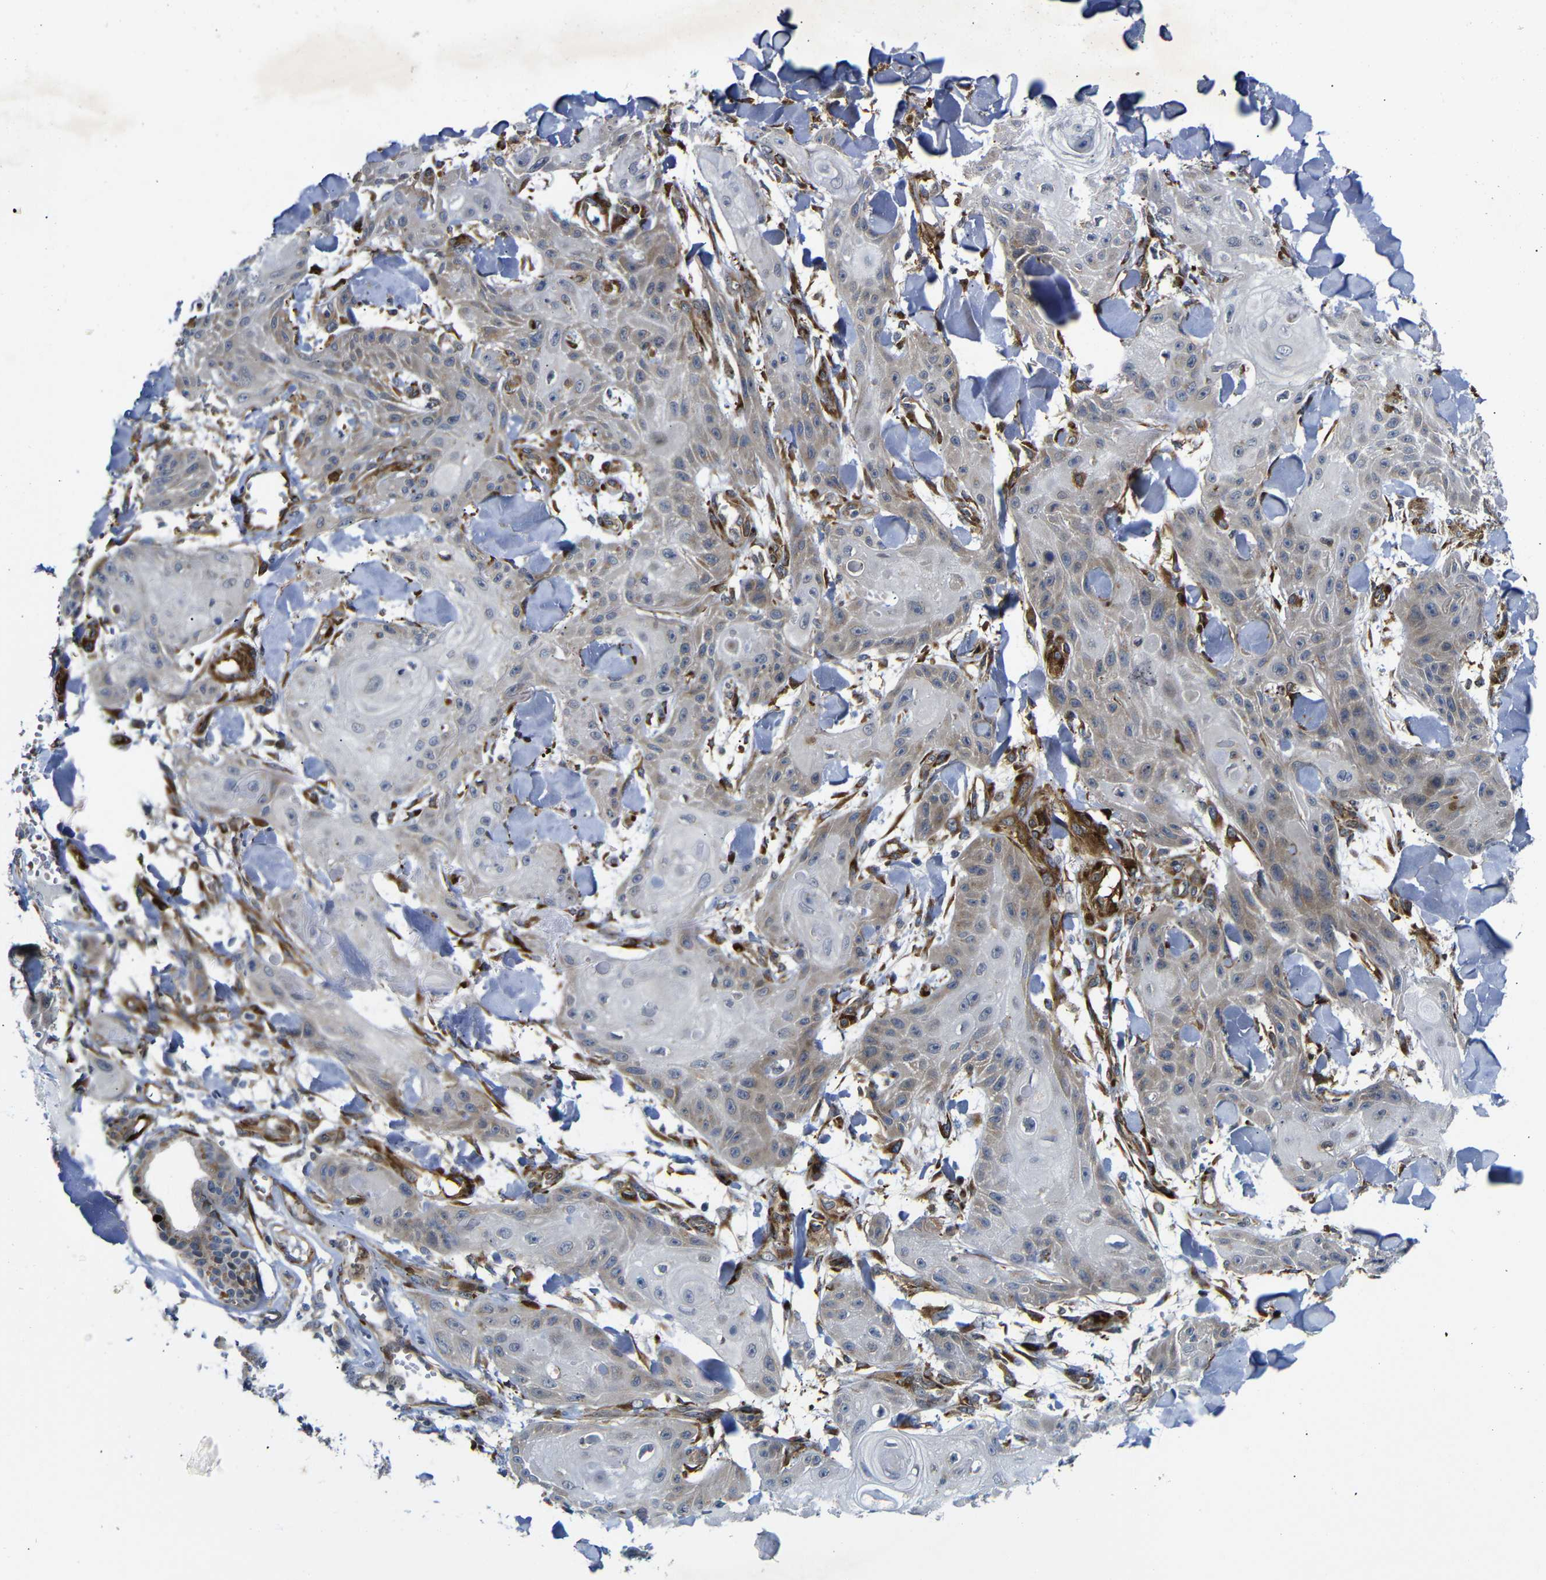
{"staining": {"intensity": "weak", "quantity": "25%-75%", "location": "cytoplasmic/membranous"}, "tissue": "skin cancer", "cell_type": "Tumor cells", "image_type": "cancer", "snomed": [{"axis": "morphology", "description": "Squamous cell carcinoma, NOS"}, {"axis": "topography", "description": "Skin"}], "caption": "This is a histology image of immunohistochemistry staining of squamous cell carcinoma (skin), which shows weak staining in the cytoplasmic/membranous of tumor cells.", "gene": "PARP14", "patient": {"sex": "male", "age": 74}}